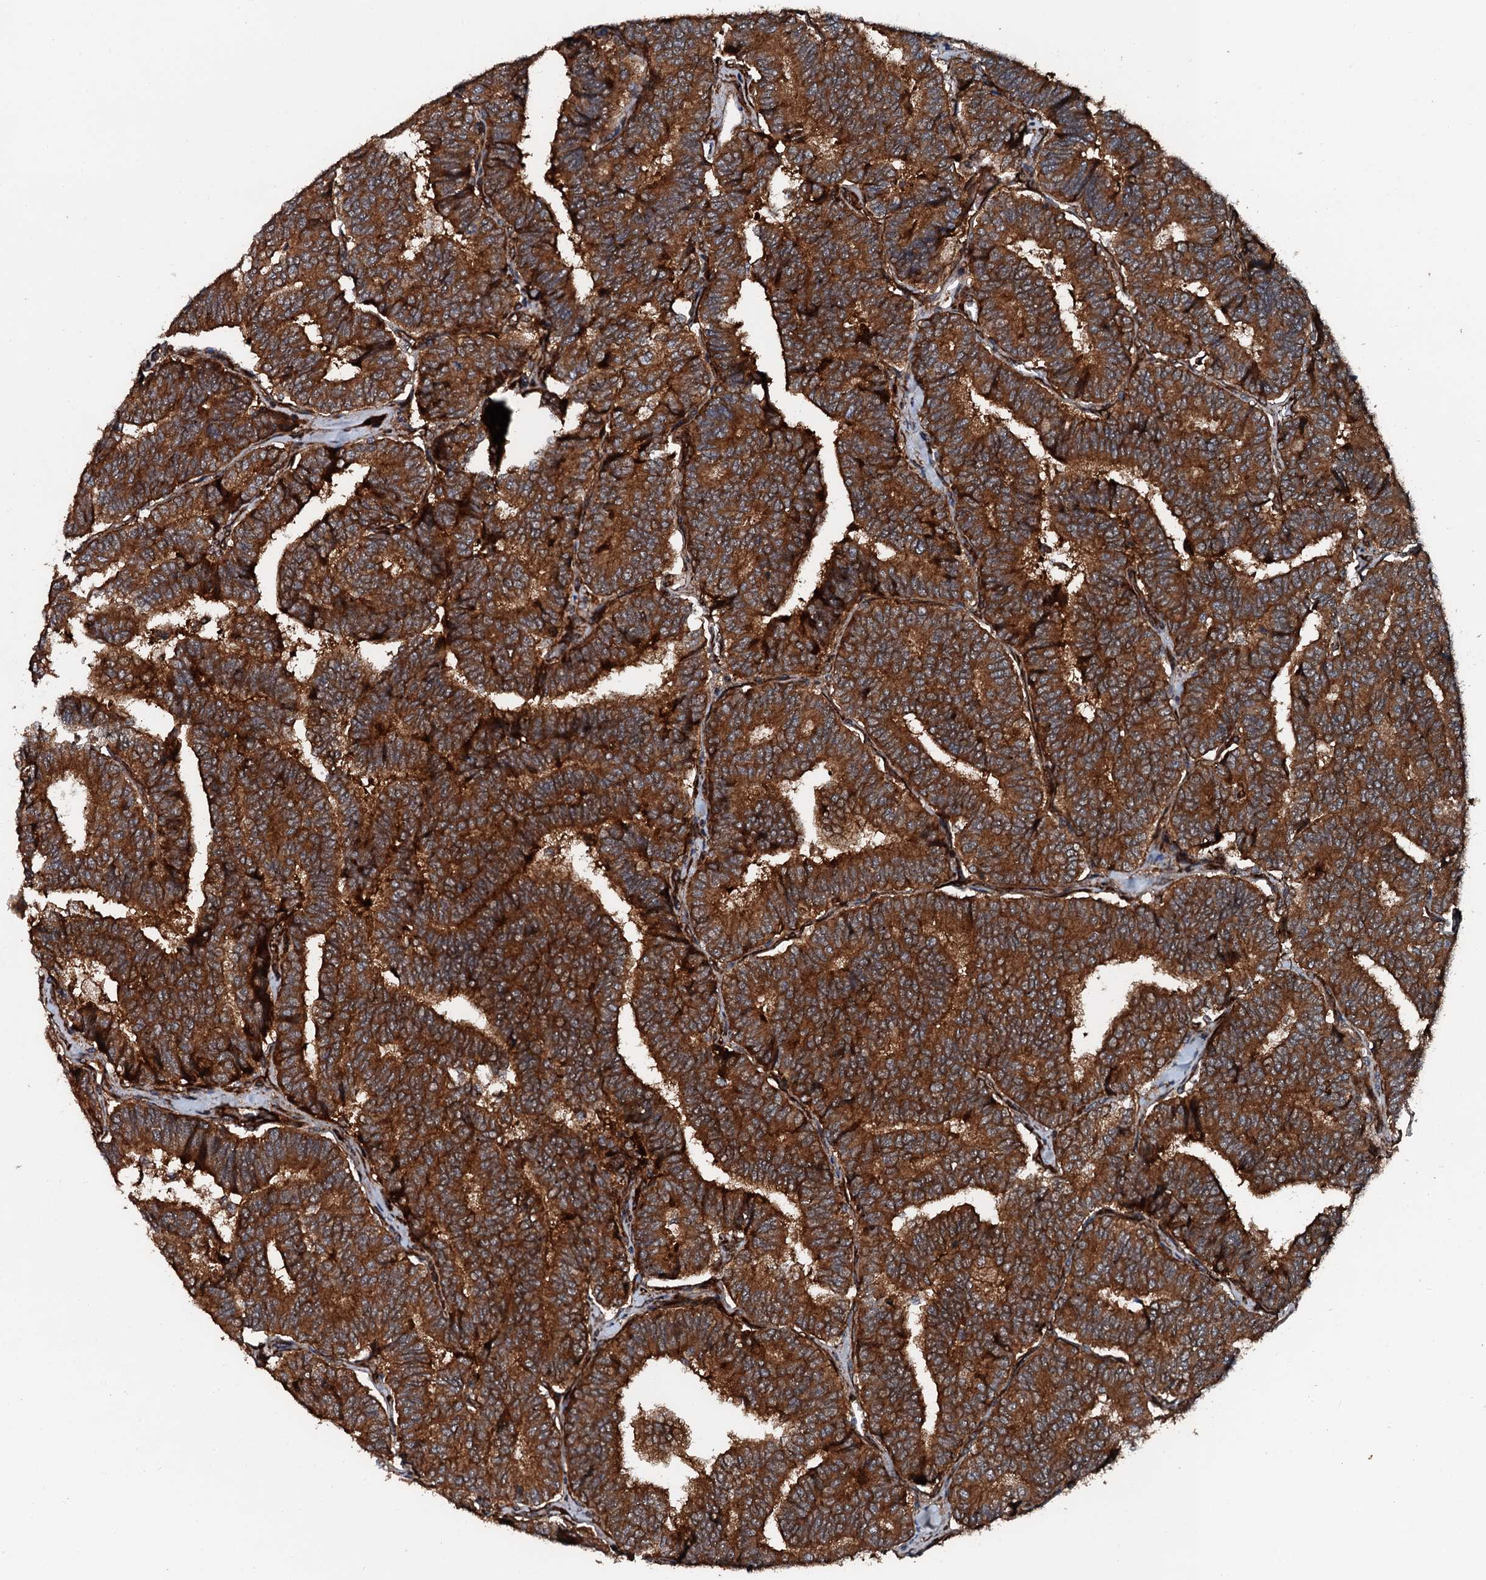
{"staining": {"intensity": "strong", "quantity": ">75%", "location": "cytoplasmic/membranous"}, "tissue": "thyroid cancer", "cell_type": "Tumor cells", "image_type": "cancer", "snomed": [{"axis": "morphology", "description": "Papillary adenocarcinoma, NOS"}, {"axis": "topography", "description": "Thyroid gland"}], "caption": "Papillary adenocarcinoma (thyroid) stained for a protein (brown) exhibits strong cytoplasmic/membranous positive staining in about >75% of tumor cells.", "gene": "FLYWCH1", "patient": {"sex": "female", "age": 35}}